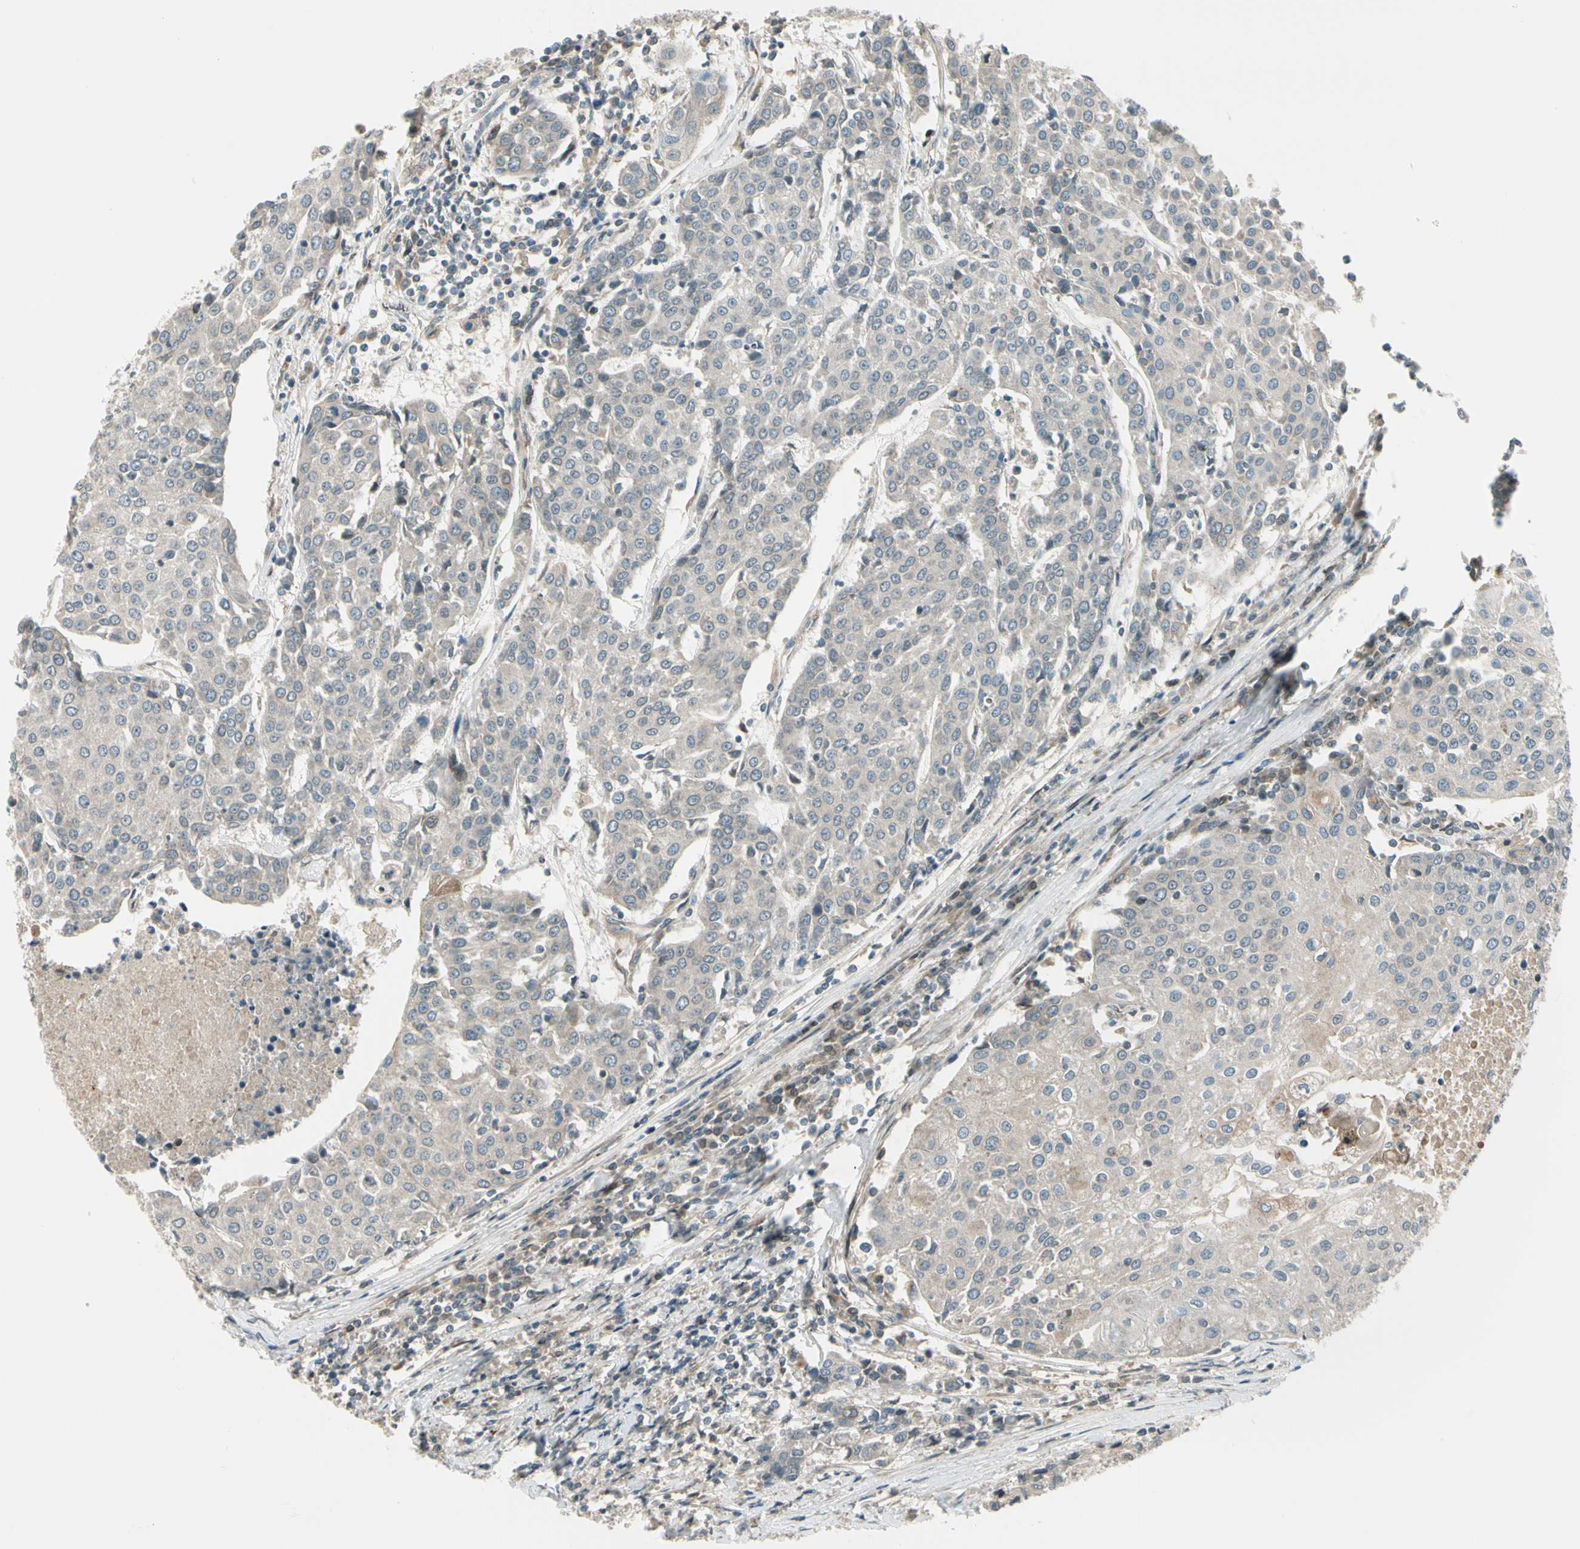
{"staining": {"intensity": "negative", "quantity": "none", "location": "none"}, "tissue": "urothelial cancer", "cell_type": "Tumor cells", "image_type": "cancer", "snomed": [{"axis": "morphology", "description": "Urothelial carcinoma, High grade"}, {"axis": "topography", "description": "Urinary bladder"}], "caption": "IHC of urothelial carcinoma (high-grade) displays no expression in tumor cells.", "gene": "TRIO", "patient": {"sex": "female", "age": 85}}